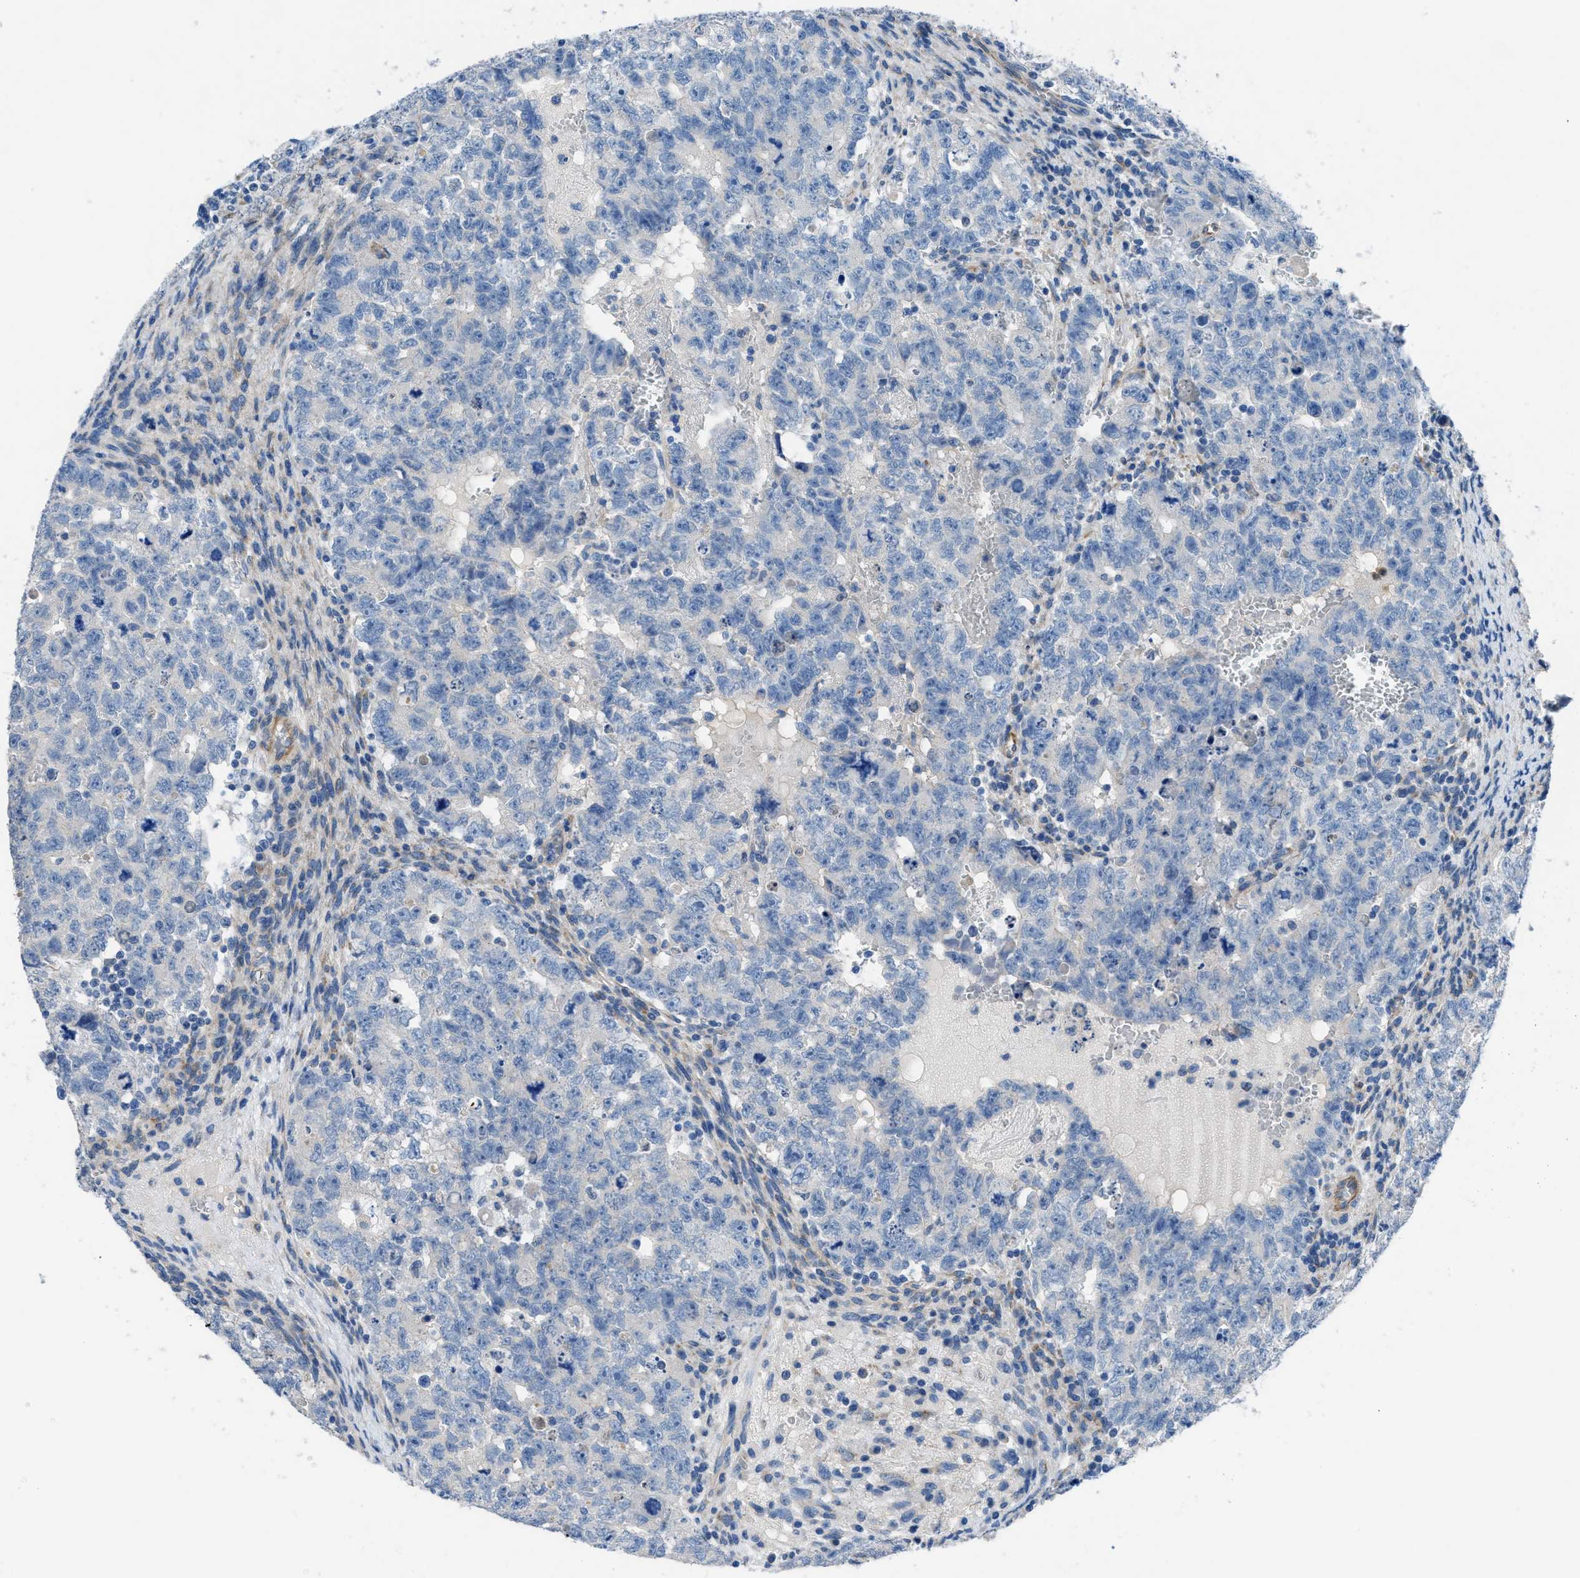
{"staining": {"intensity": "negative", "quantity": "none", "location": "none"}, "tissue": "testis cancer", "cell_type": "Tumor cells", "image_type": "cancer", "snomed": [{"axis": "morphology", "description": "Seminoma, NOS"}, {"axis": "morphology", "description": "Carcinoma, Embryonal, NOS"}, {"axis": "topography", "description": "Testis"}], "caption": "Testis cancer (seminoma) stained for a protein using immunohistochemistry shows no positivity tumor cells.", "gene": "ITPR1", "patient": {"sex": "male", "age": 38}}